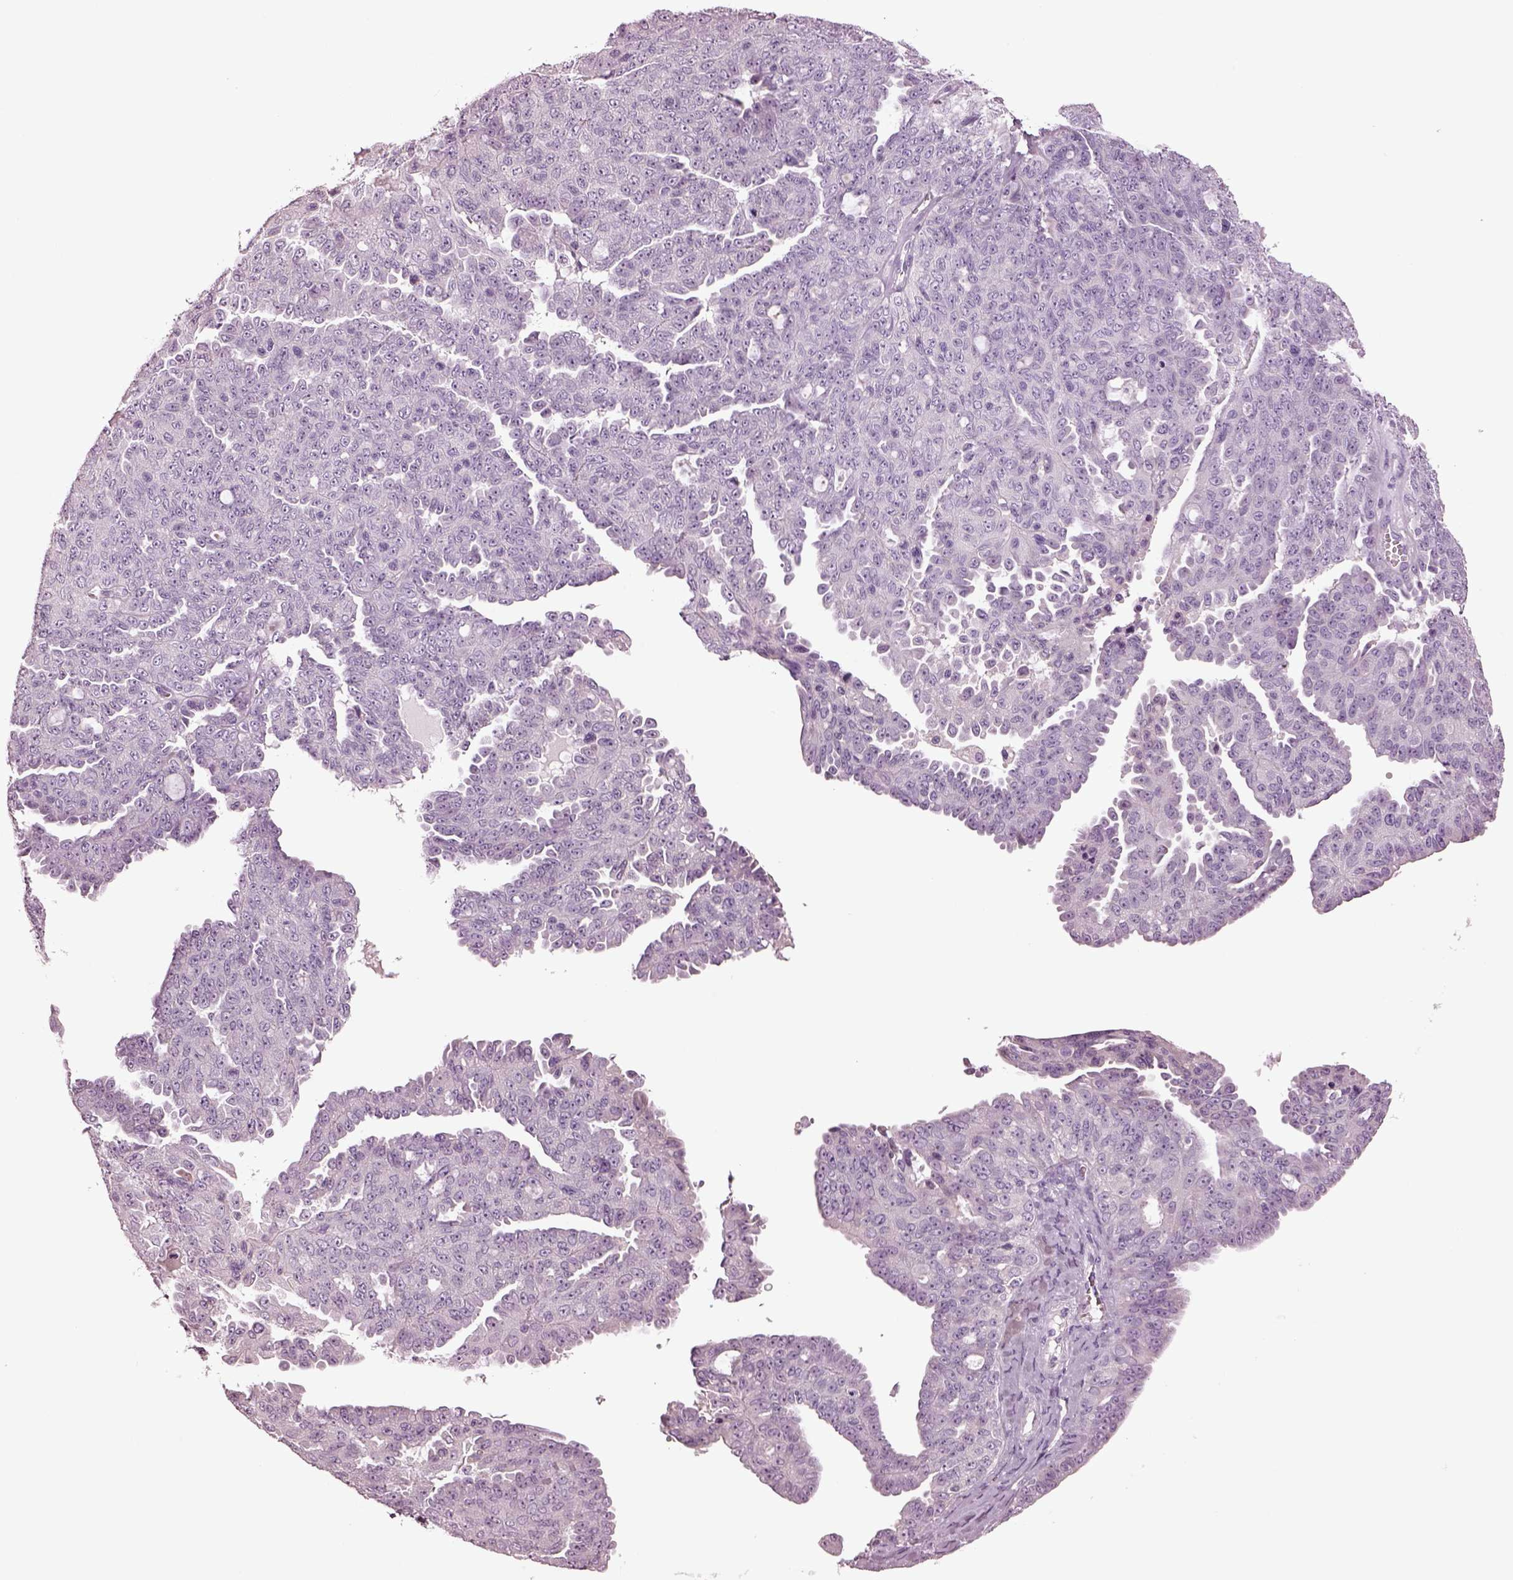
{"staining": {"intensity": "negative", "quantity": "none", "location": "none"}, "tissue": "ovarian cancer", "cell_type": "Tumor cells", "image_type": "cancer", "snomed": [{"axis": "morphology", "description": "Cystadenocarcinoma, serous, NOS"}, {"axis": "topography", "description": "Ovary"}], "caption": "DAB immunohistochemical staining of human ovarian cancer (serous cystadenocarcinoma) reveals no significant expression in tumor cells.", "gene": "GUCA1A", "patient": {"sex": "female", "age": 71}}